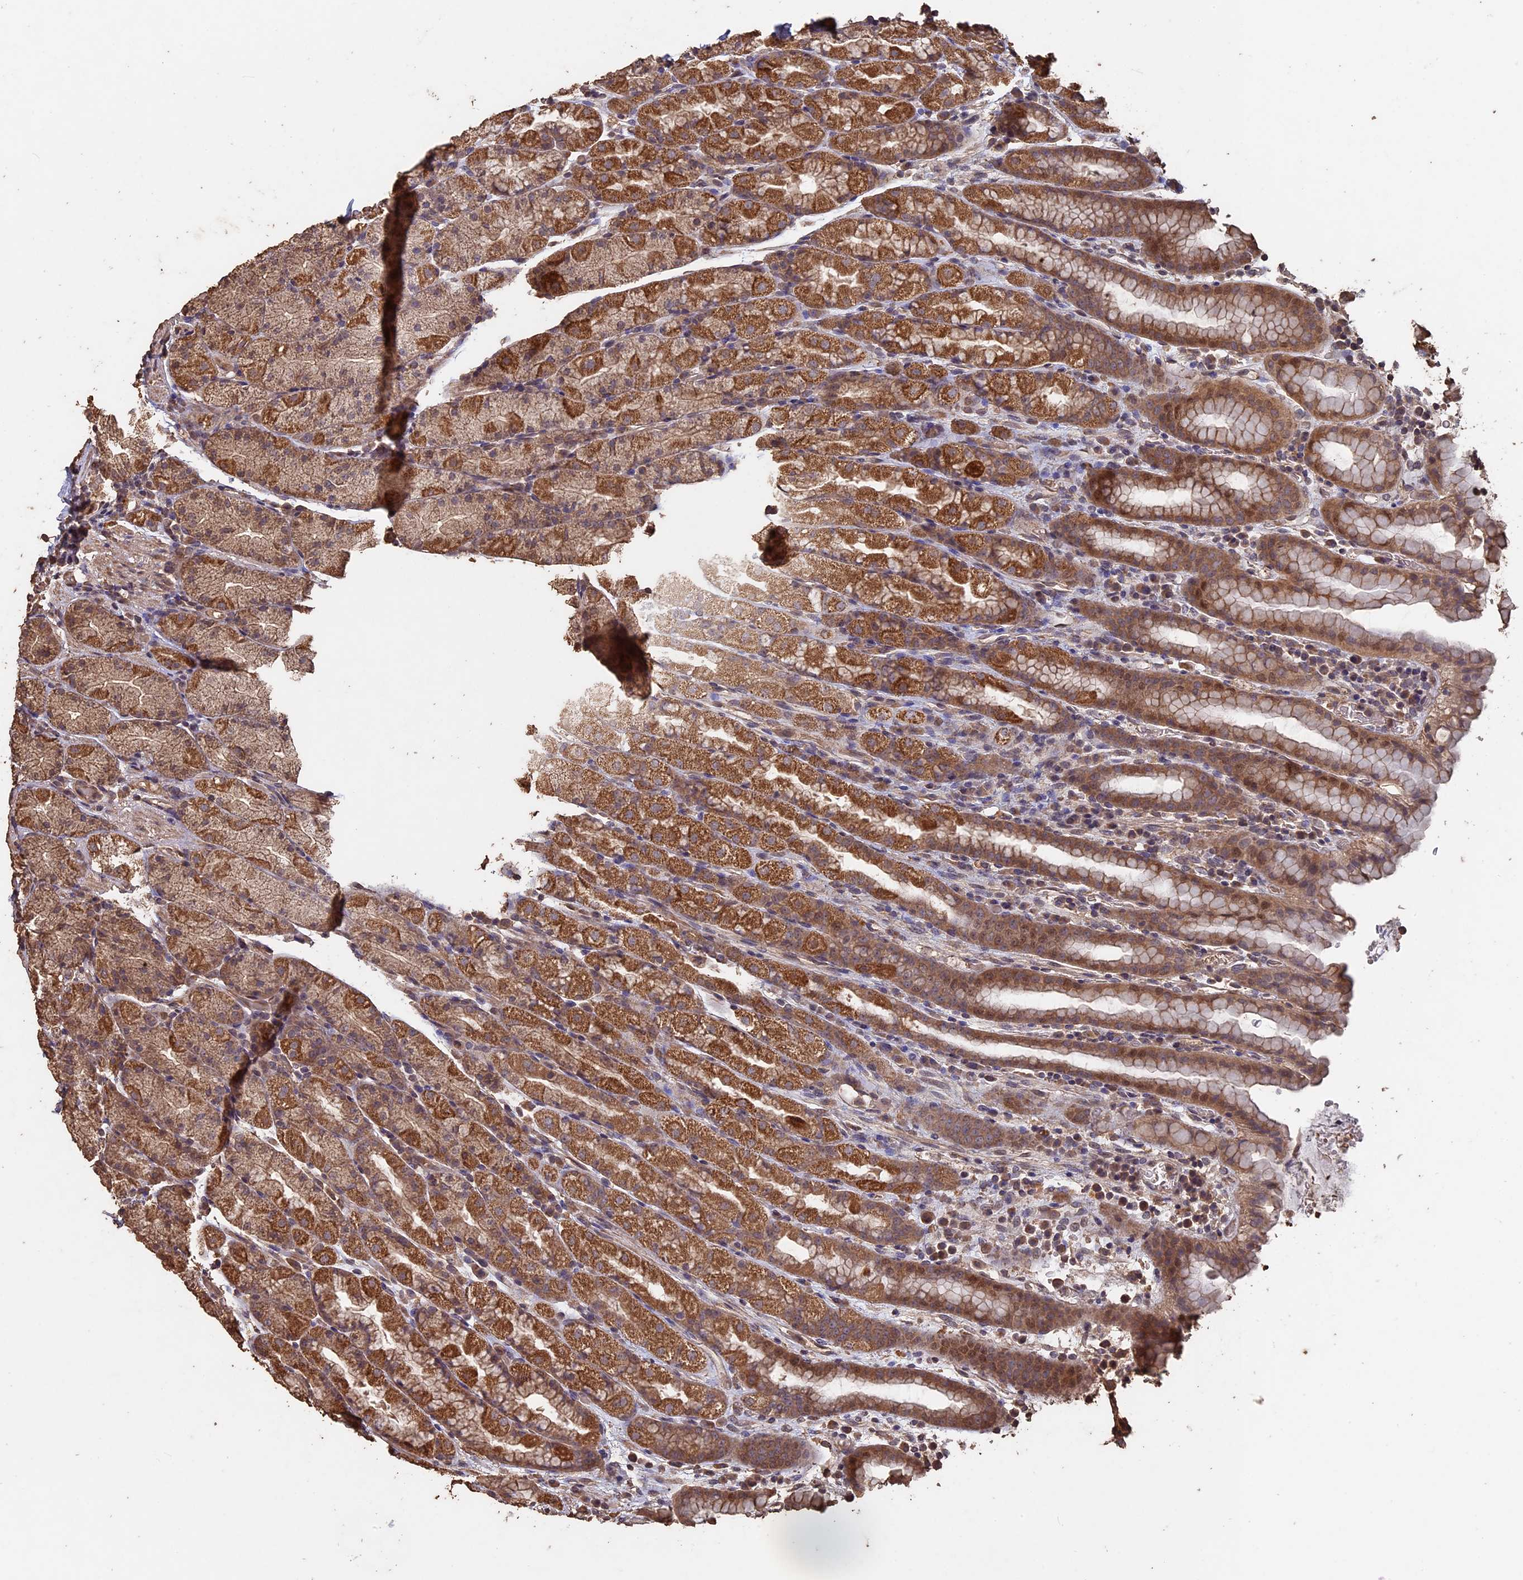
{"staining": {"intensity": "moderate", "quantity": ">75%", "location": "cytoplasmic/membranous"}, "tissue": "stomach", "cell_type": "Glandular cells", "image_type": "normal", "snomed": [{"axis": "morphology", "description": "Normal tissue, NOS"}, {"axis": "topography", "description": "Stomach, upper"}, {"axis": "topography", "description": "Stomach, lower"}, {"axis": "topography", "description": "Small intestine"}], "caption": "Protein staining of benign stomach demonstrates moderate cytoplasmic/membranous positivity in about >75% of glandular cells. The staining was performed using DAB, with brown indicating positive protein expression. Nuclei are stained blue with hematoxylin.", "gene": "HUNK", "patient": {"sex": "male", "age": 68}}